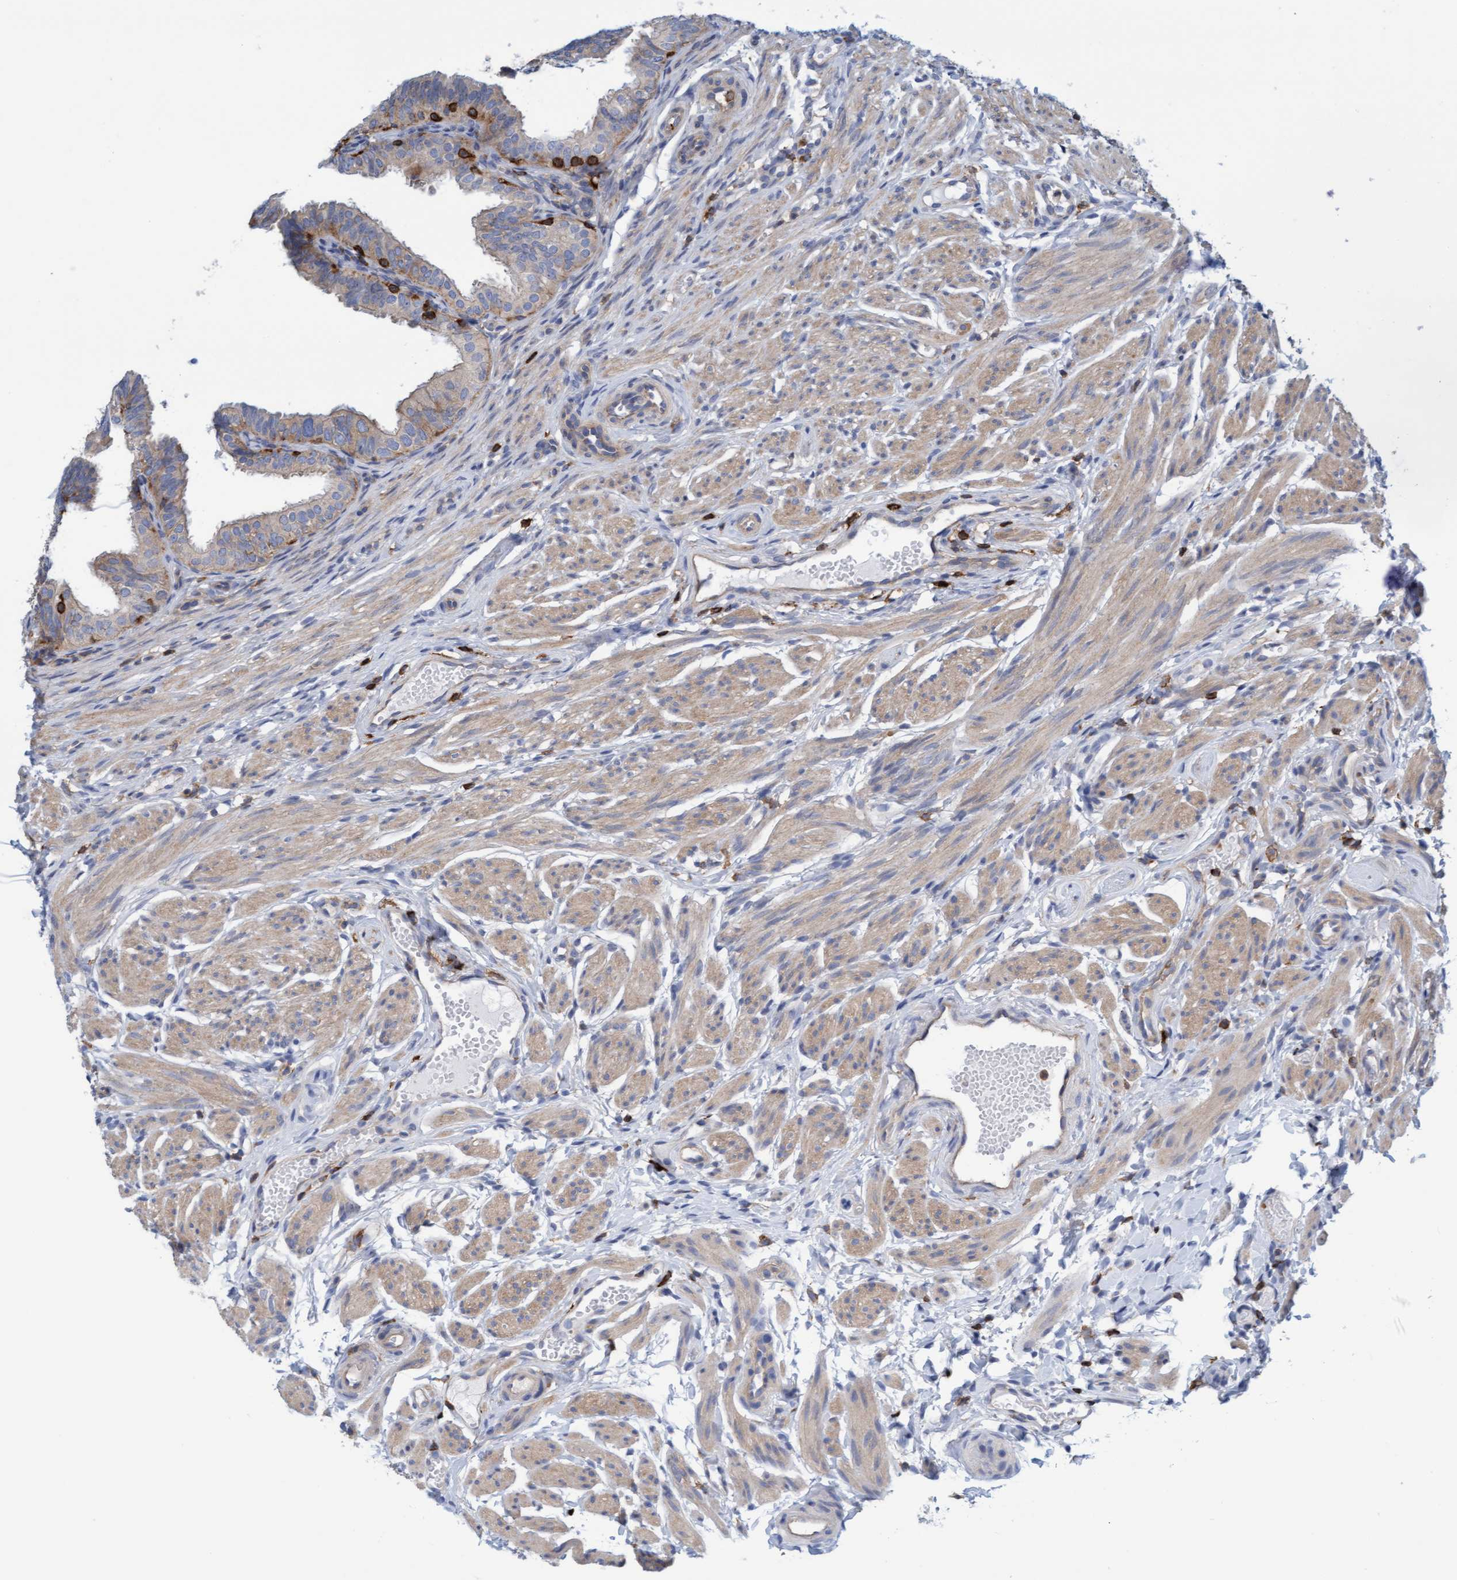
{"staining": {"intensity": "weak", "quantity": "25%-75%", "location": "cytoplasmic/membranous"}, "tissue": "fallopian tube", "cell_type": "Glandular cells", "image_type": "normal", "snomed": [{"axis": "morphology", "description": "Normal tissue, NOS"}, {"axis": "topography", "description": "Fallopian tube"}], "caption": "IHC of normal fallopian tube demonstrates low levels of weak cytoplasmic/membranous expression in approximately 25%-75% of glandular cells. Using DAB (3,3'-diaminobenzidine) (brown) and hematoxylin (blue) stains, captured at high magnification using brightfield microscopy.", "gene": "FNBP1", "patient": {"sex": "female", "age": 35}}